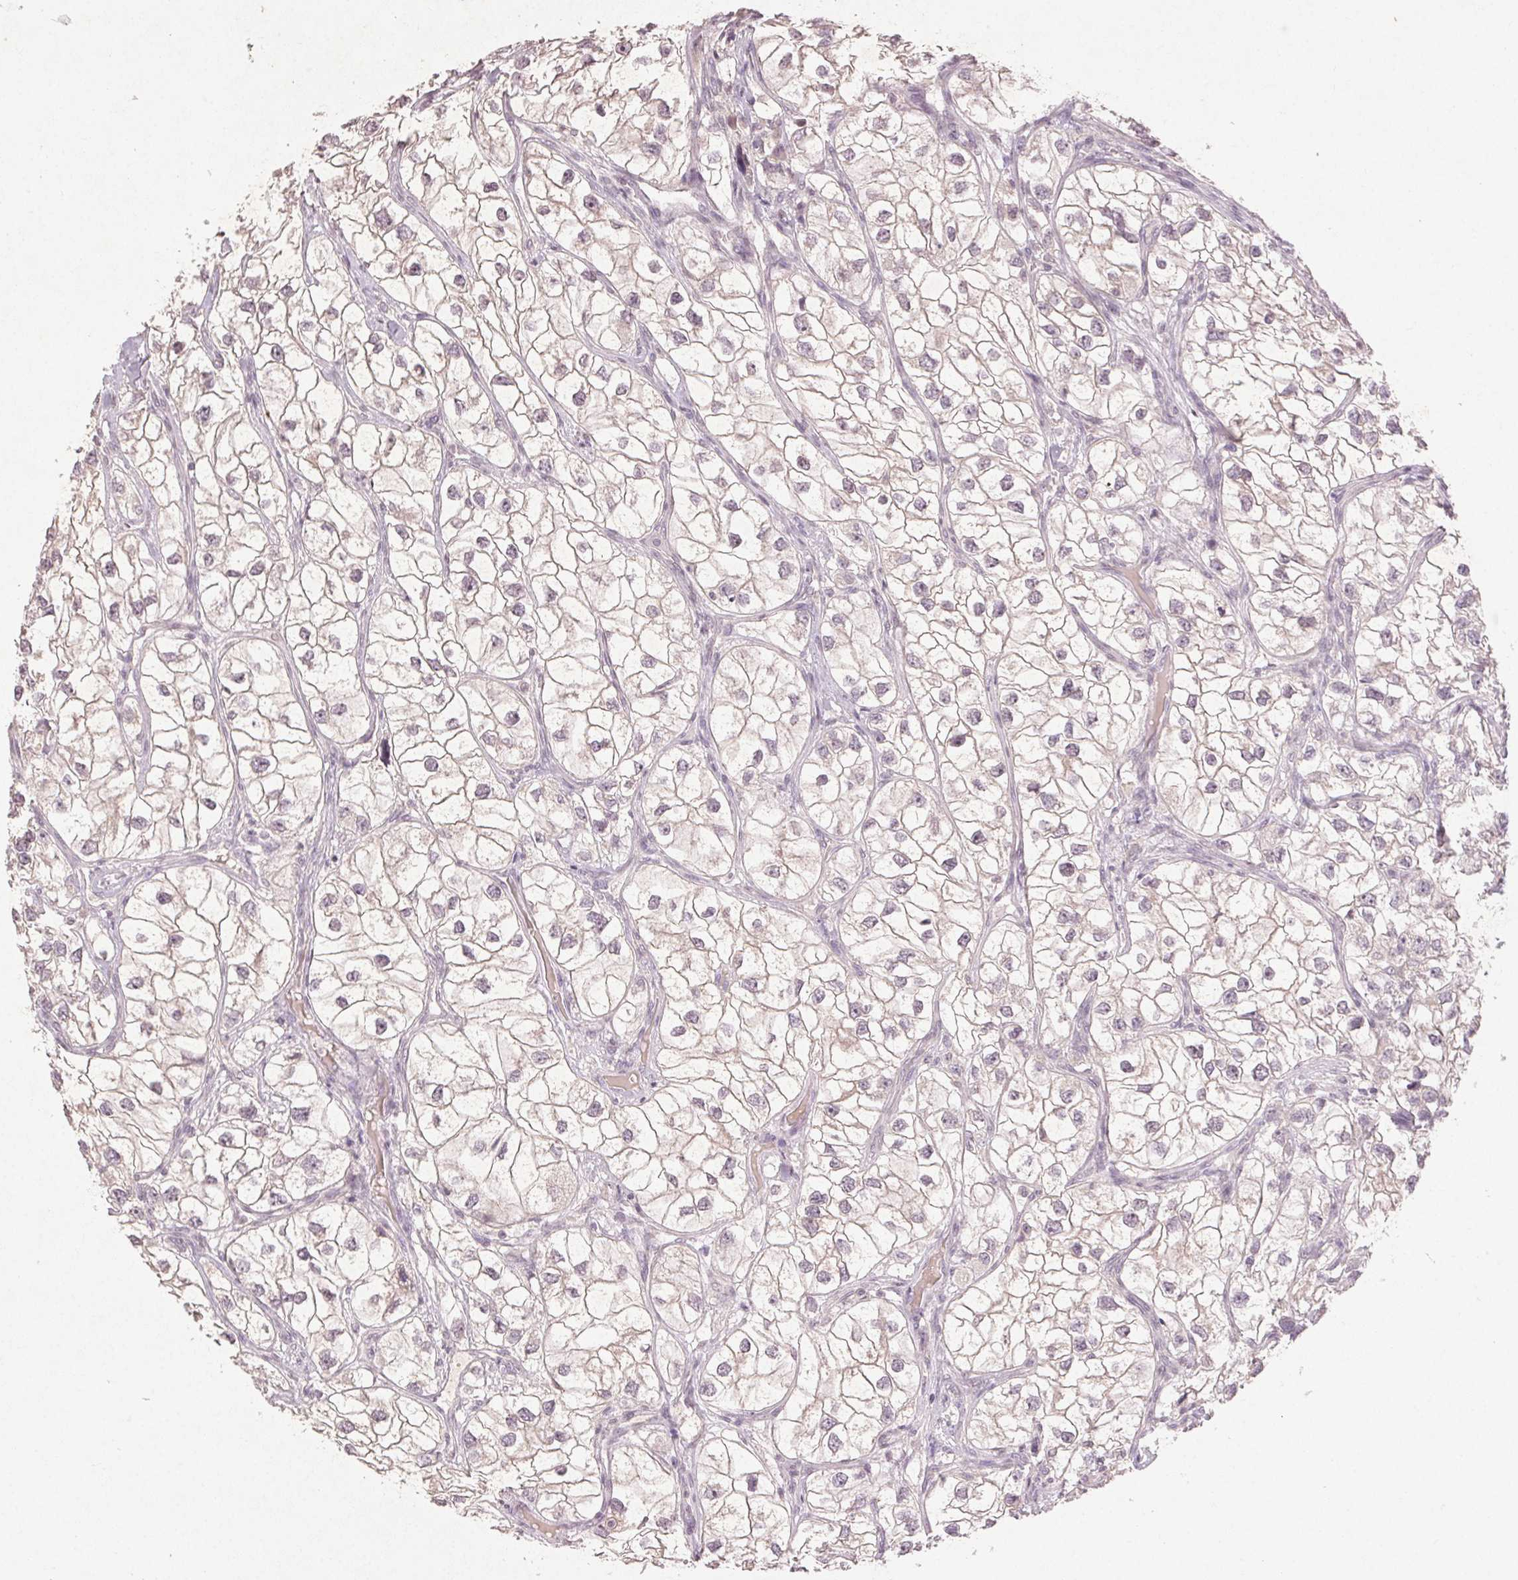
{"staining": {"intensity": "weak", "quantity": "<25%", "location": "cytoplasmic/membranous"}, "tissue": "renal cancer", "cell_type": "Tumor cells", "image_type": "cancer", "snomed": [{"axis": "morphology", "description": "Adenocarcinoma, NOS"}, {"axis": "topography", "description": "Kidney"}], "caption": "Renal adenocarcinoma stained for a protein using immunohistochemistry (IHC) demonstrates no staining tumor cells.", "gene": "KLRC3", "patient": {"sex": "male", "age": 59}}